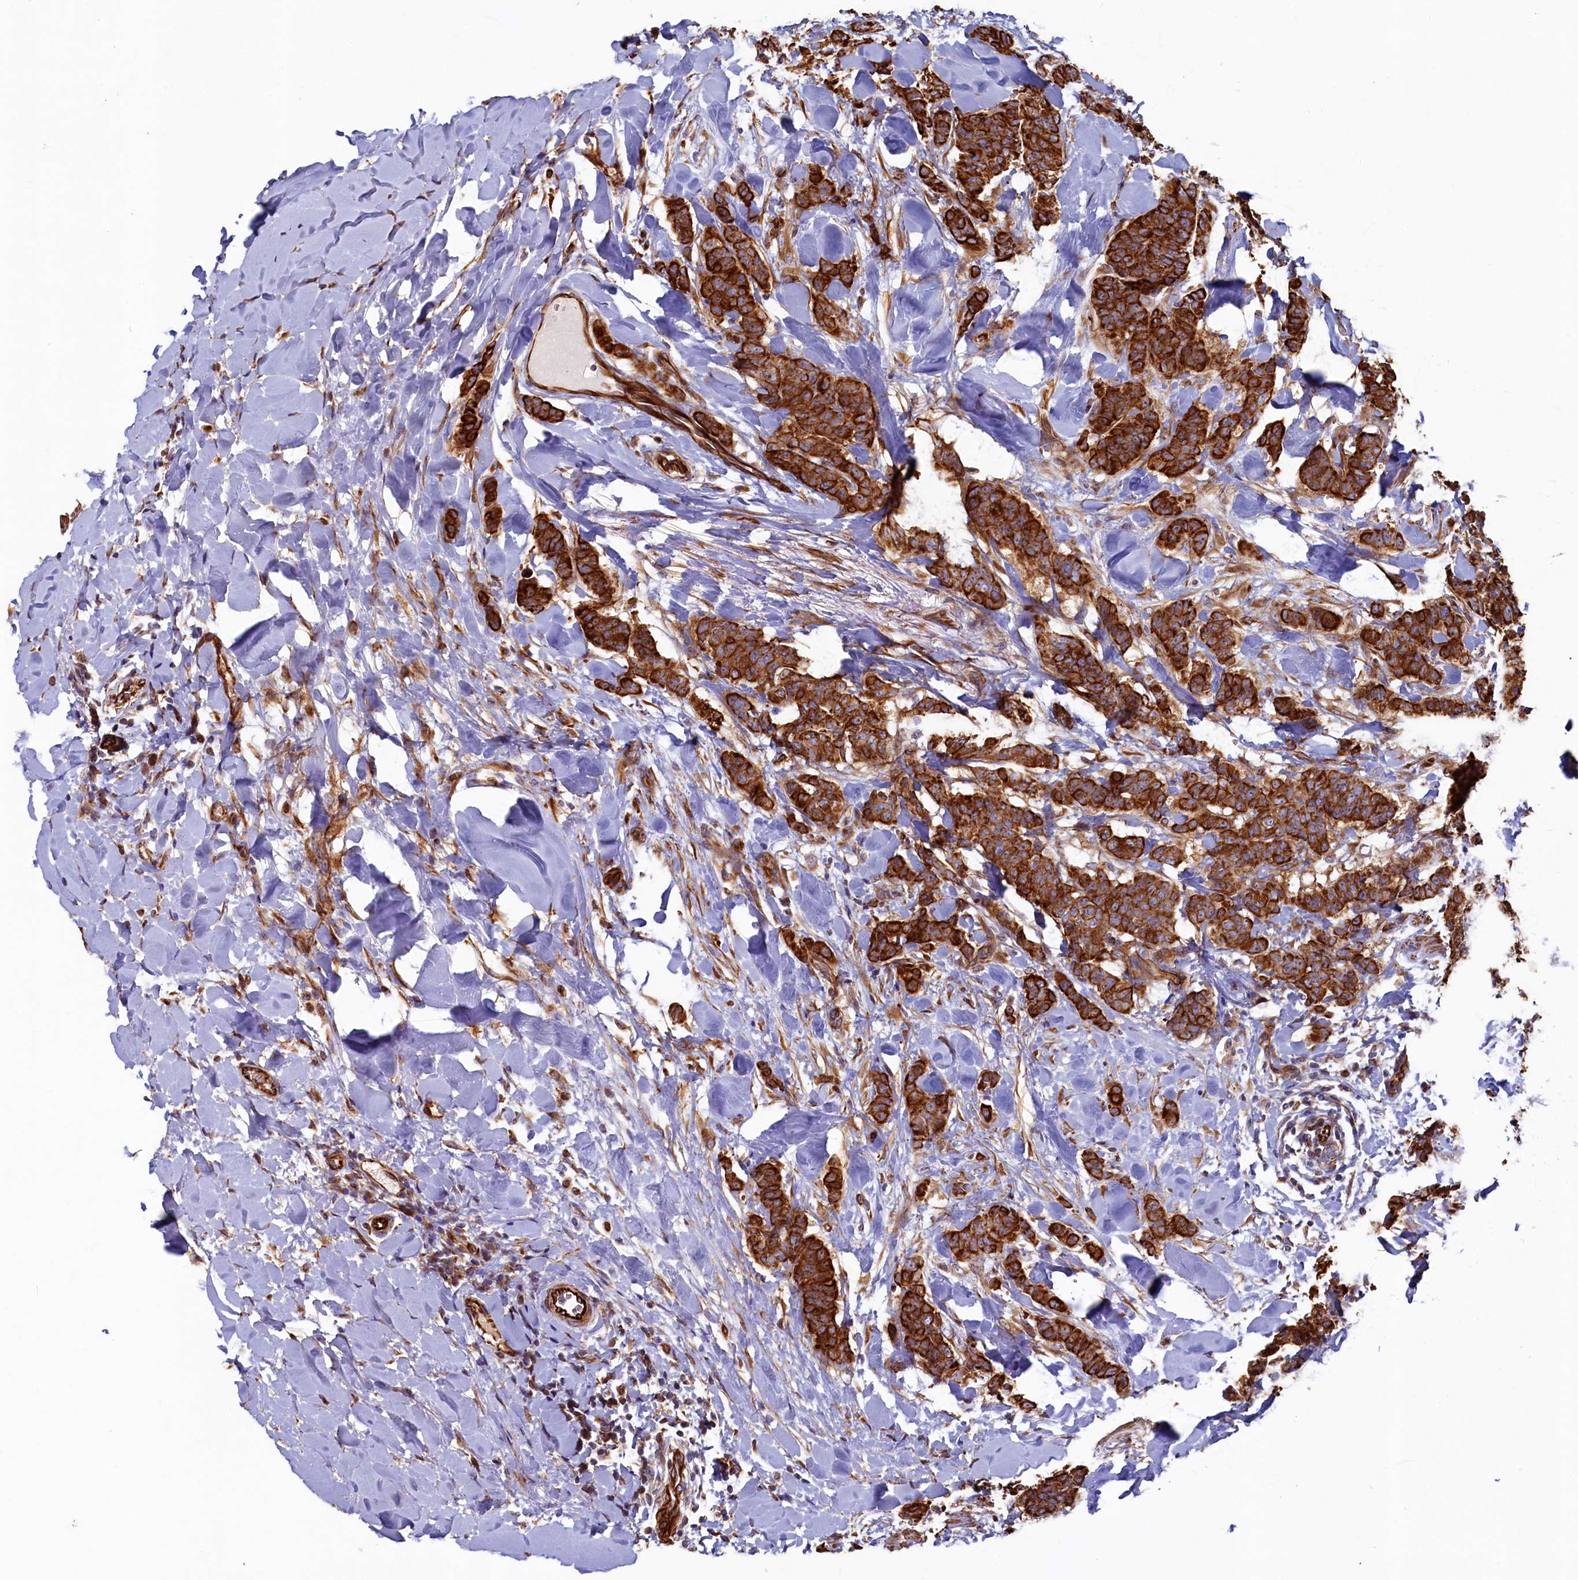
{"staining": {"intensity": "strong", "quantity": ">75%", "location": "cytoplasmic/membranous"}, "tissue": "breast cancer", "cell_type": "Tumor cells", "image_type": "cancer", "snomed": [{"axis": "morphology", "description": "Duct carcinoma"}, {"axis": "topography", "description": "Breast"}], "caption": "Protein positivity by IHC displays strong cytoplasmic/membranous expression in approximately >75% of tumor cells in intraductal carcinoma (breast).", "gene": "LRRC57", "patient": {"sex": "female", "age": 40}}